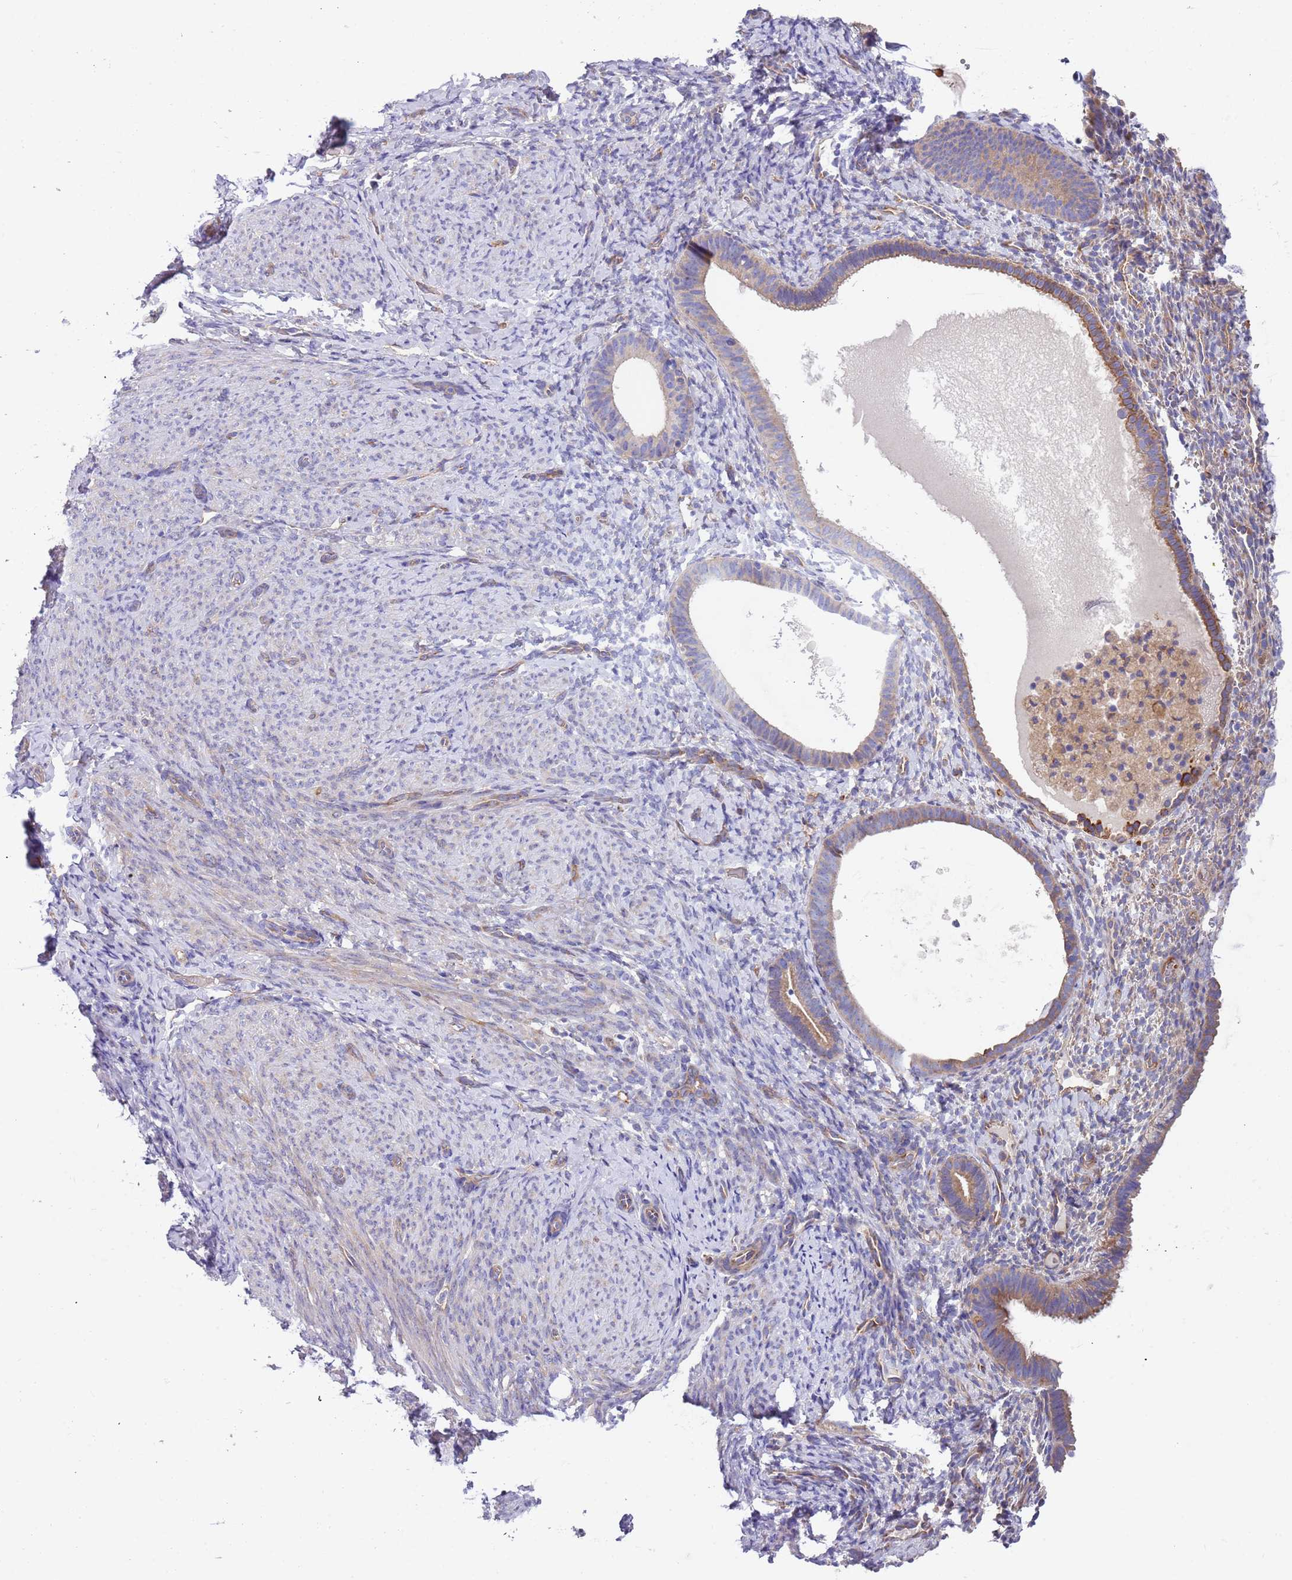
{"staining": {"intensity": "weak", "quantity": "<25%", "location": "cytoplasmic/membranous"}, "tissue": "endometrium", "cell_type": "Cells in endometrial stroma", "image_type": "normal", "snomed": [{"axis": "morphology", "description": "Normal tissue, NOS"}, {"axis": "topography", "description": "Endometrium"}], "caption": "This is a histopathology image of IHC staining of normal endometrium, which shows no expression in cells in endometrial stroma.", "gene": "LAMB4", "patient": {"sex": "female", "age": 65}}